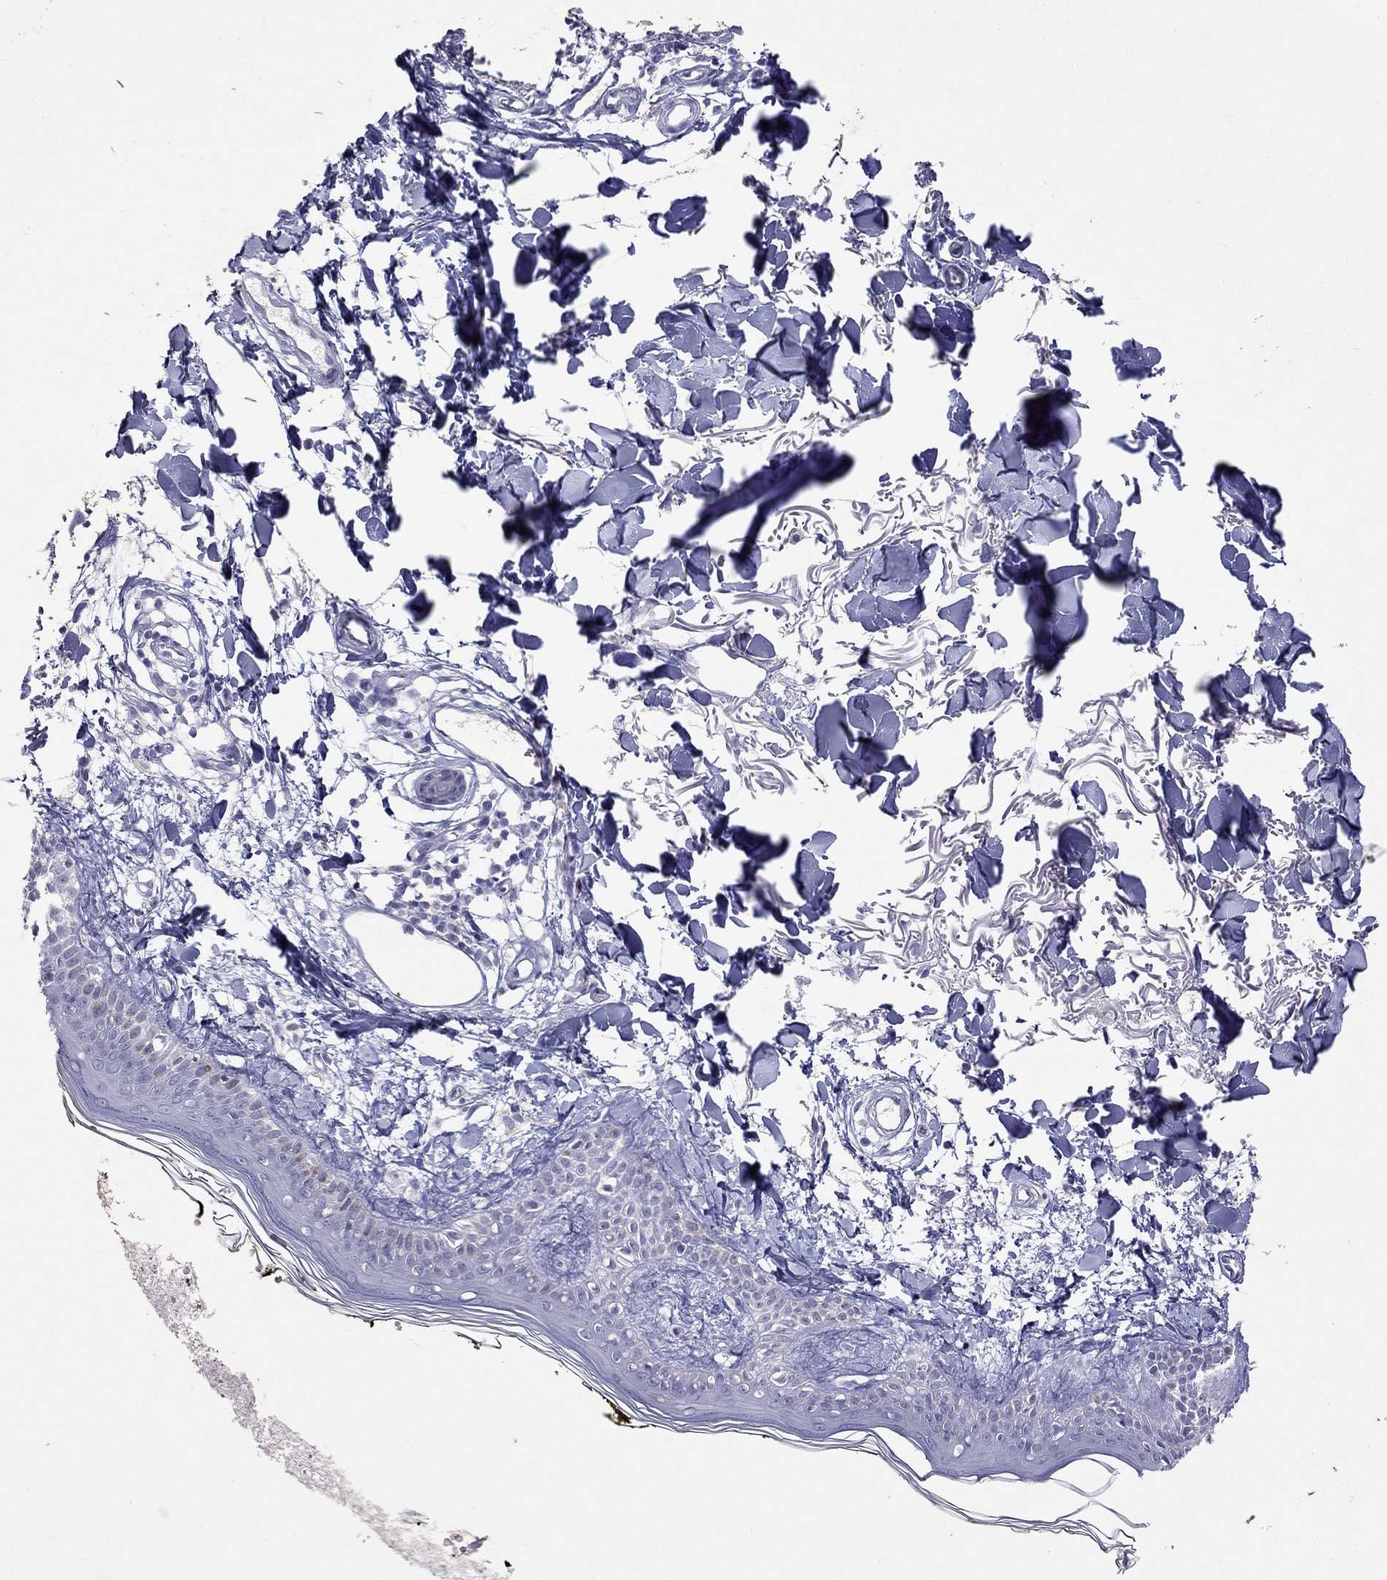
{"staining": {"intensity": "negative", "quantity": "none", "location": "none"}, "tissue": "skin", "cell_type": "Fibroblasts", "image_type": "normal", "snomed": [{"axis": "morphology", "description": "Normal tissue, NOS"}, {"axis": "topography", "description": "Skin"}], "caption": "This is an immunohistochemistry (IHC) micrograph of unremarkable skin. There is no expression in fibroblasts.", "gene": "JHY", "patient": {"sex": "male", "age": 76}}